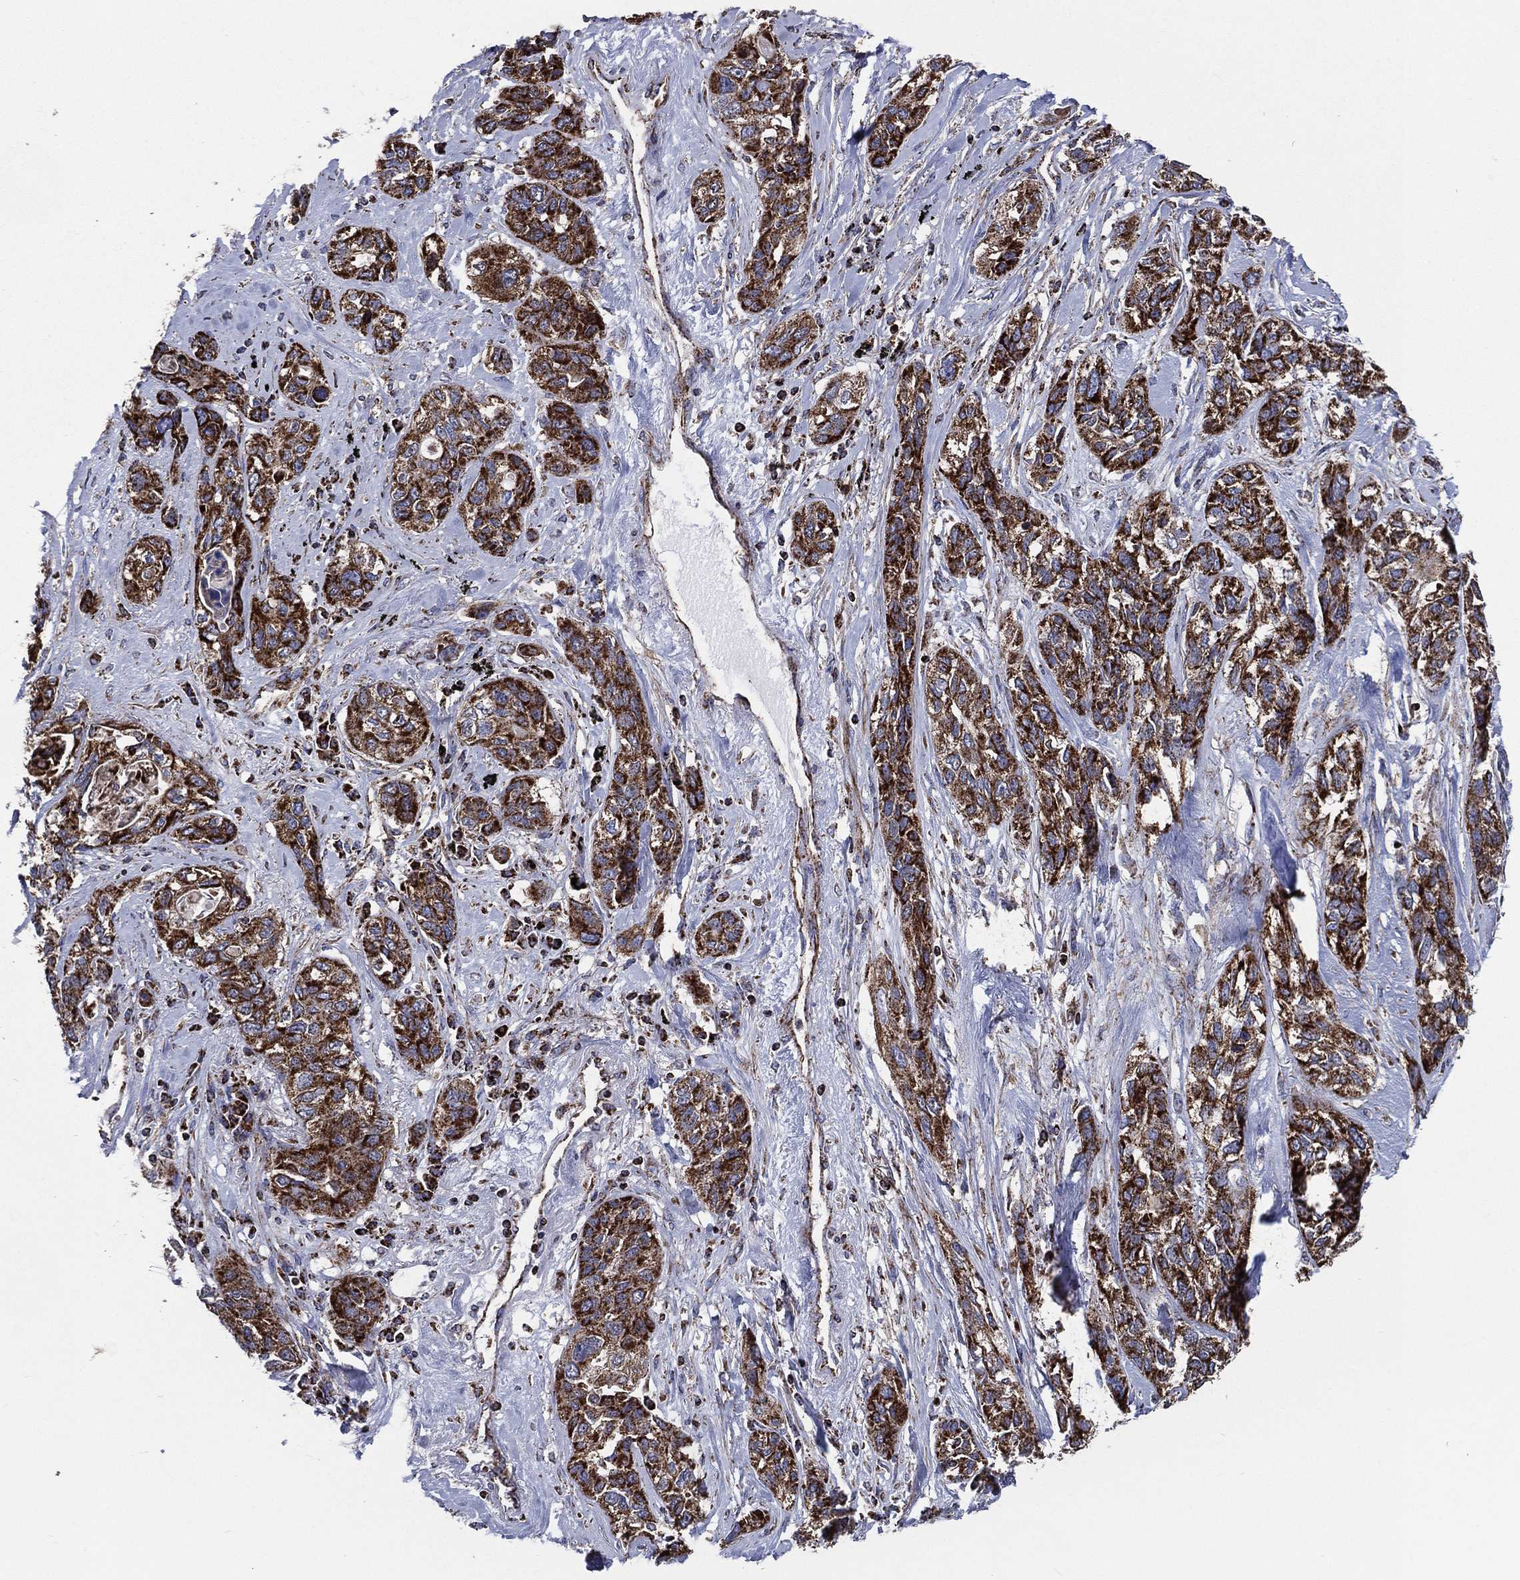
{"staining": {"intensity": "strong", "quantity": ">75%", "location": "cytoplasmic/membranous"}, "tissue": "lung cancer", "cell_type": "Tumor cells", "image_type": "cancer", "snomed": [{"axis": "morphology", "description": "Squamous cell carcinoma, NOS"}, {"axis": "topography", "description": "Lung"}], "caption": "A histopathology image of human lung cancer stained for a protein shows strong cytoplasmic/membranous brown staining in tumor cells.", "gene": "ANKRD37", "patient": {"sex": "female", "age": 70}}